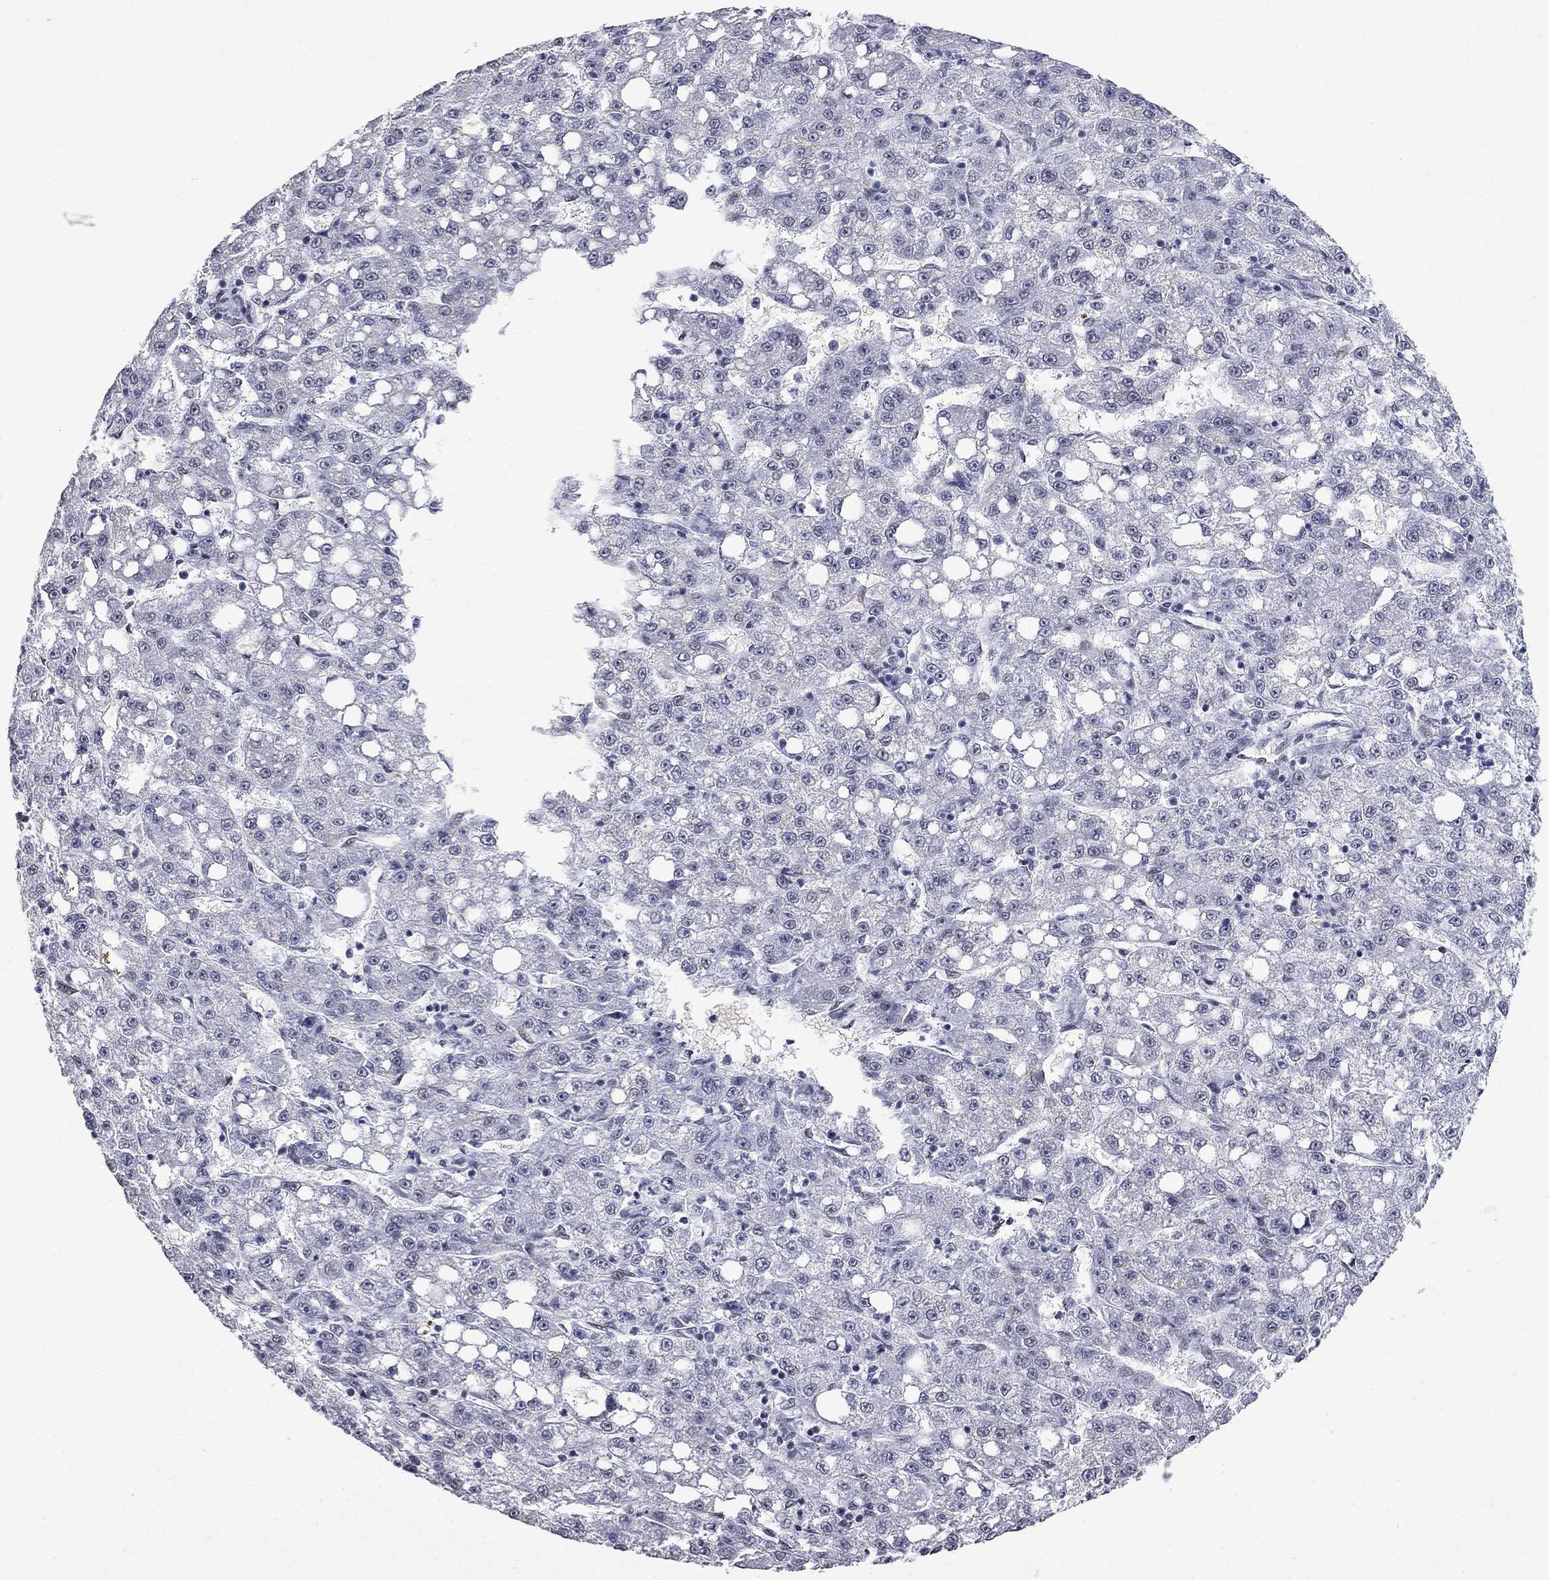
{"staining": {"intensity": "negative", "quantity": "none", "location": "none"}, "tissue": "liver cancer", "cell_type": "Tumor cells", "image_type": "cancer", "snomed": [{"axis": "morphology", "description": "Carcinoma, Hepatocellular, NOS"}, {"axis": "topography", "description": "Liver"}], "caption": "There is no significant expression in tumor cells of liver cancer (hepatocellular carcinoma). Nuclei are stained in blue.", "gene": "ZBTB47", "patient": {"sex": "female", "age": 65}}